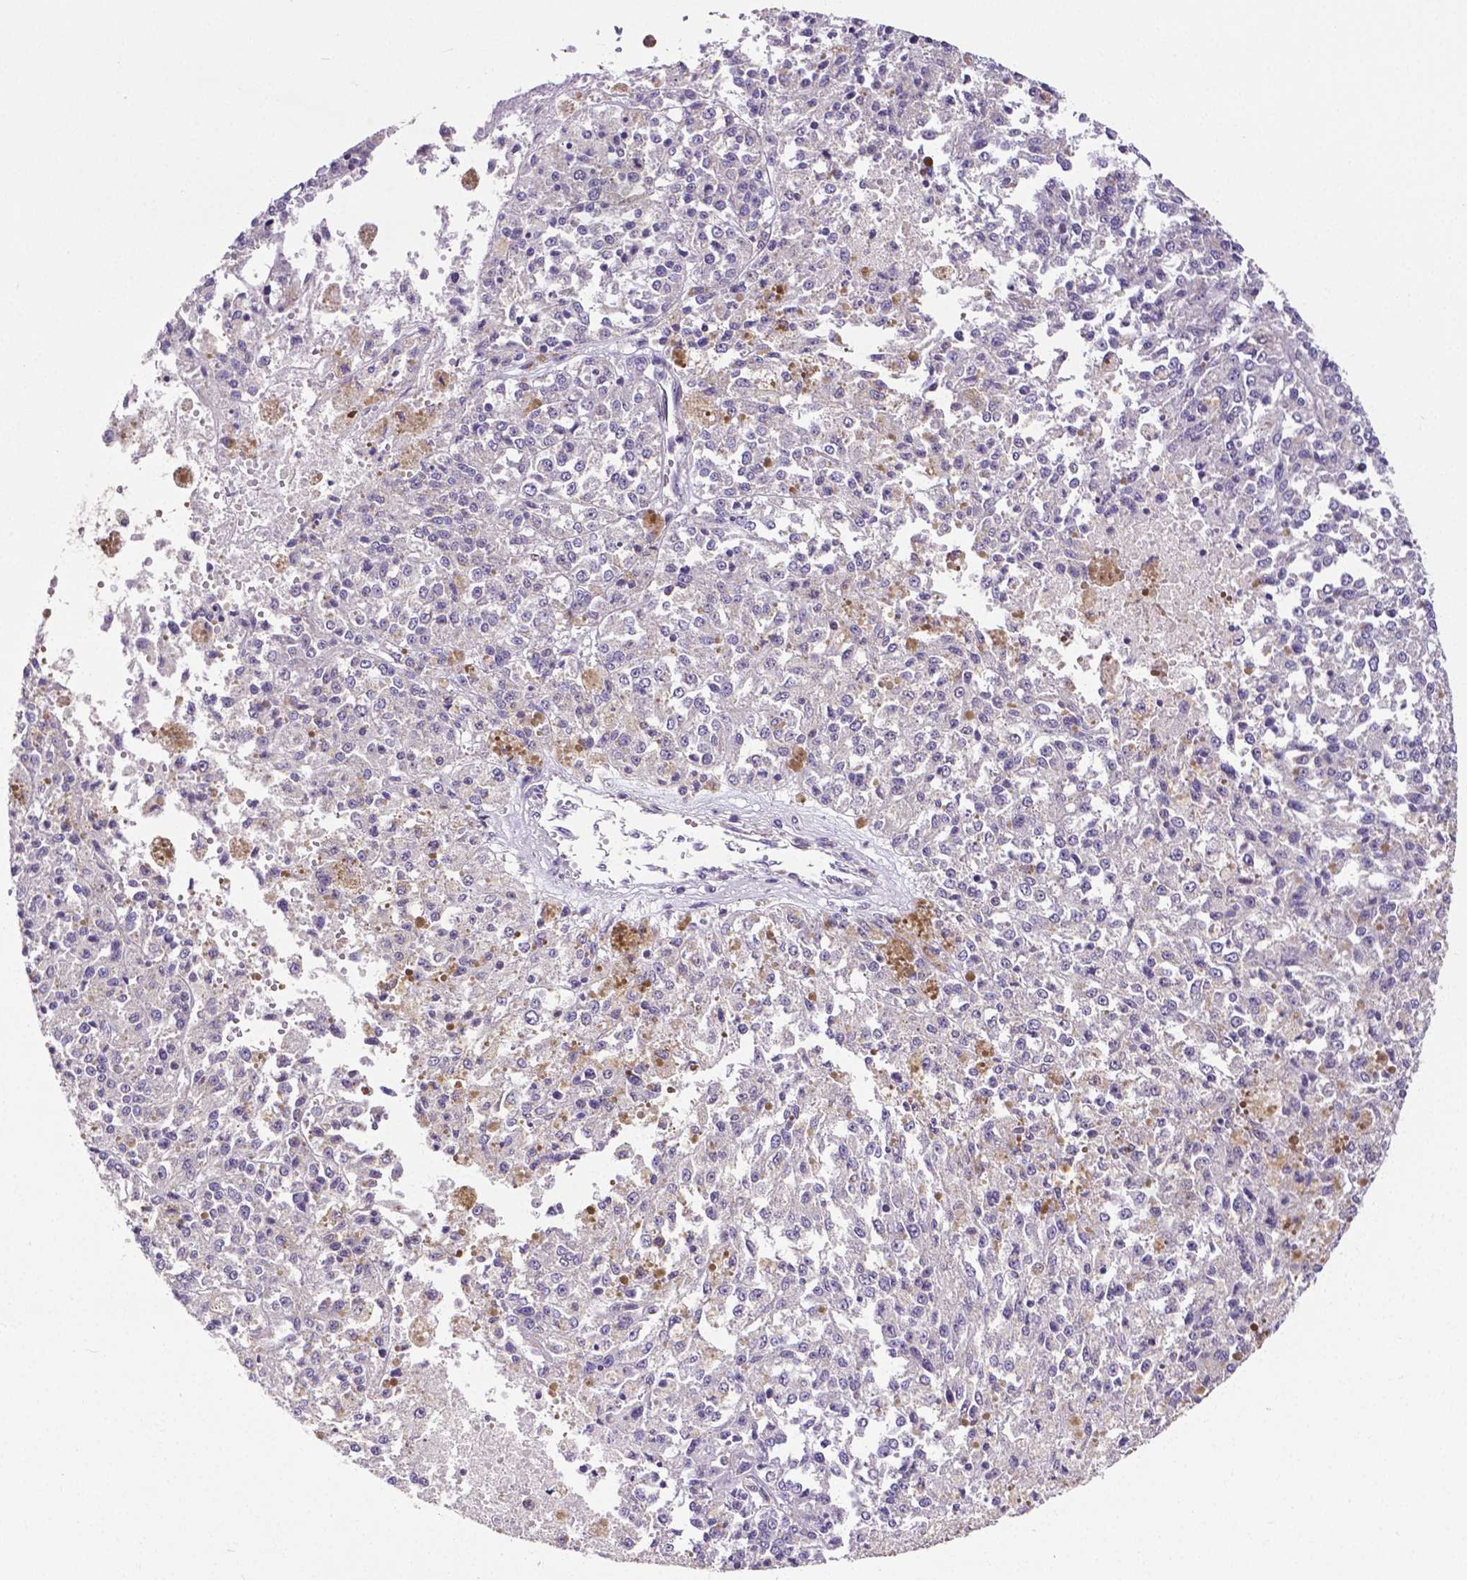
{"staining": {"intensity": "negative", "quantity": "none", "location": "none"}, "tissue": "melanoma", "cell_type": "Tumor cells", "image_type": "cancer", "snomed": [{"axis": "morphology", "description": "Malignant melanoma, Metastatic site"}, {"axis": "topography", "description": "Lymph node"}], "caption": "Malignant melanoma (metastatic site) stained for a protein using IHC exhibits no expression tumor cells.", "gene": "MCL1", "patient": {"sex": "female", "age": 64}}